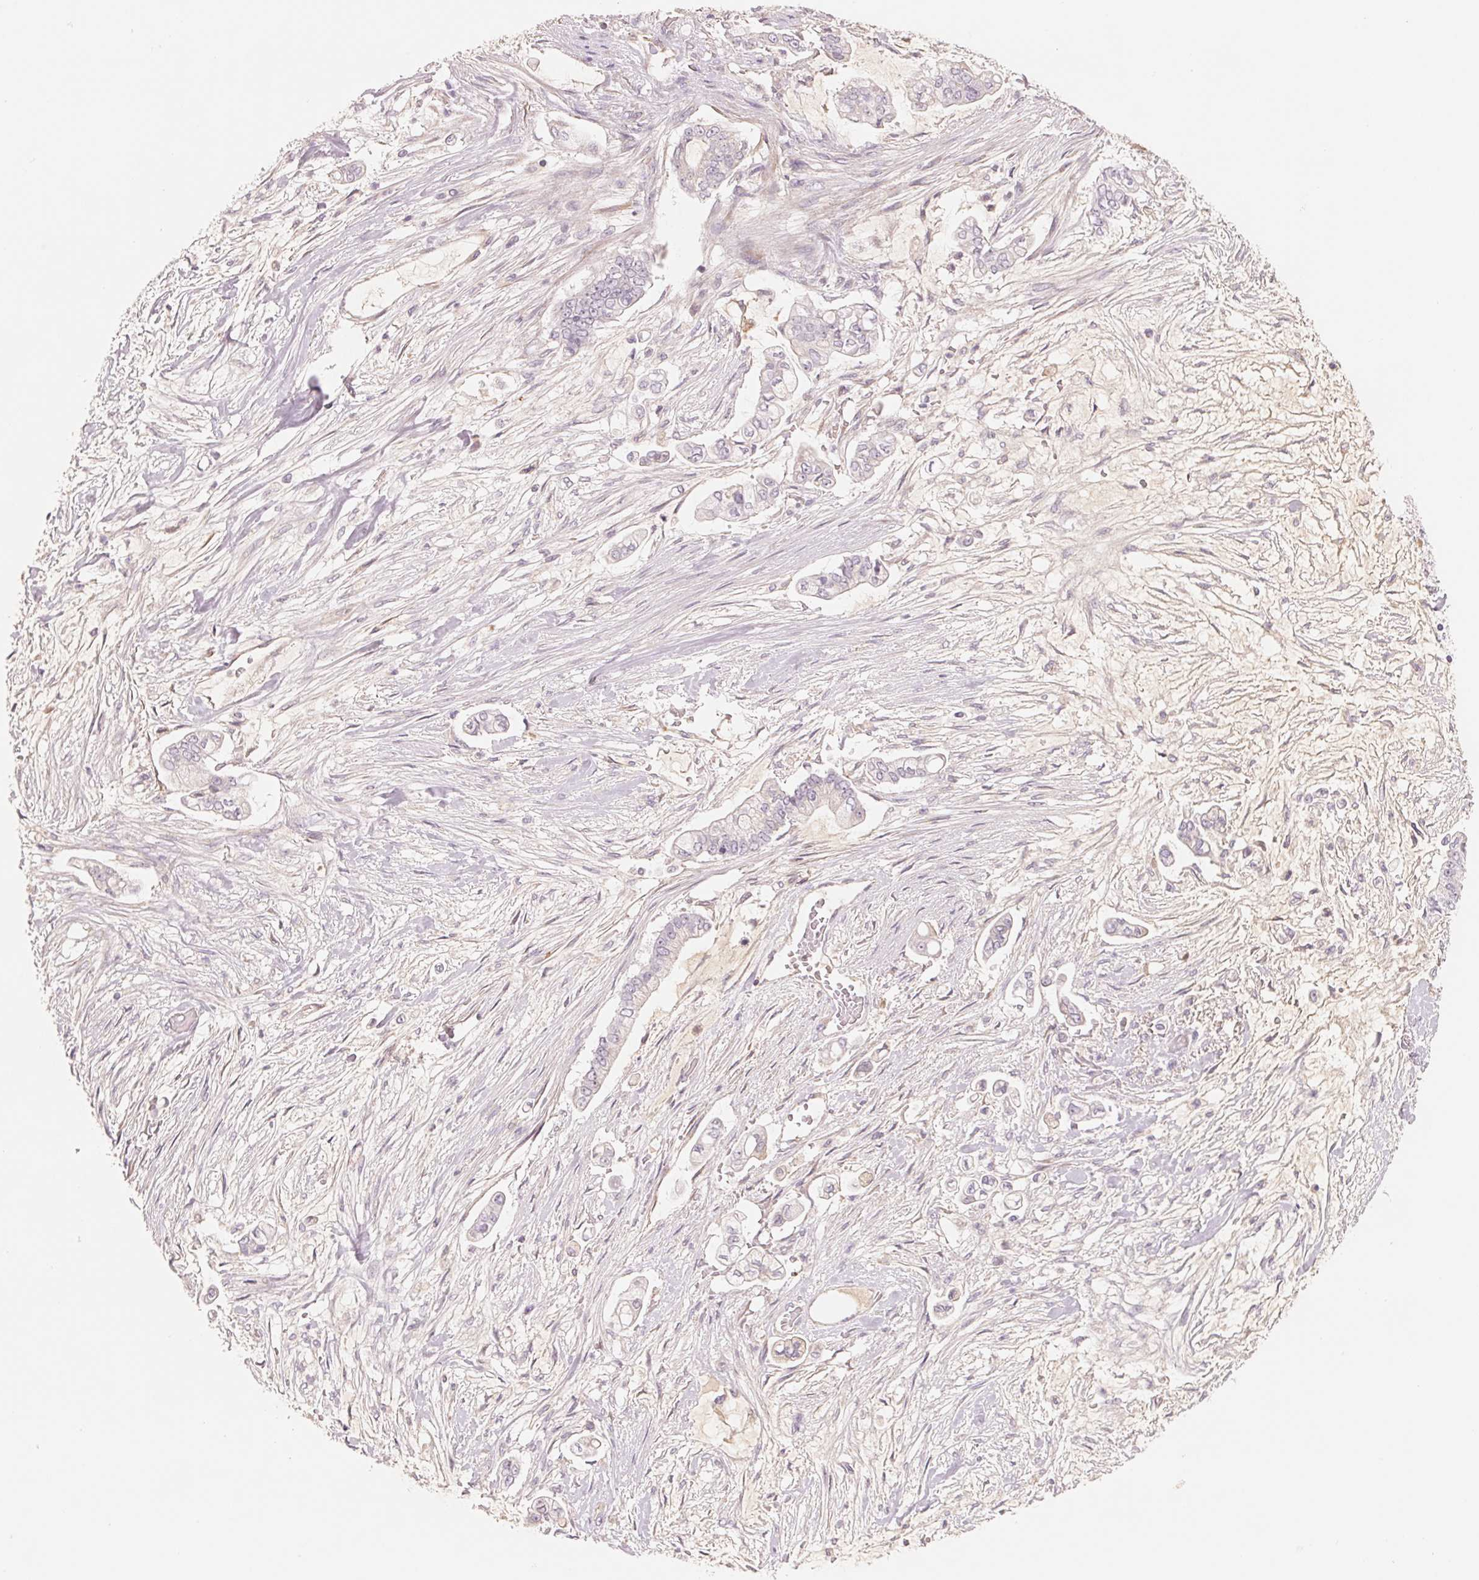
{"staining": {"intensity": "negative", "quantity": "none", "location": "none"}, "tissue": "pancreatic cancer", "cell_type": "Tumor cells", "image_type": "cancer", "snomed": [{"axis": "morphology", "description": "Adenocarcinoma, NOS"}, {"axis": "topography", "description": "Pancreas"}], "caption": "There is no significant expression in tumor cells of pancreatic adenocarcinoma.", "gene": "CFHR2", "patient": {"sex": "female", "age": 69}}